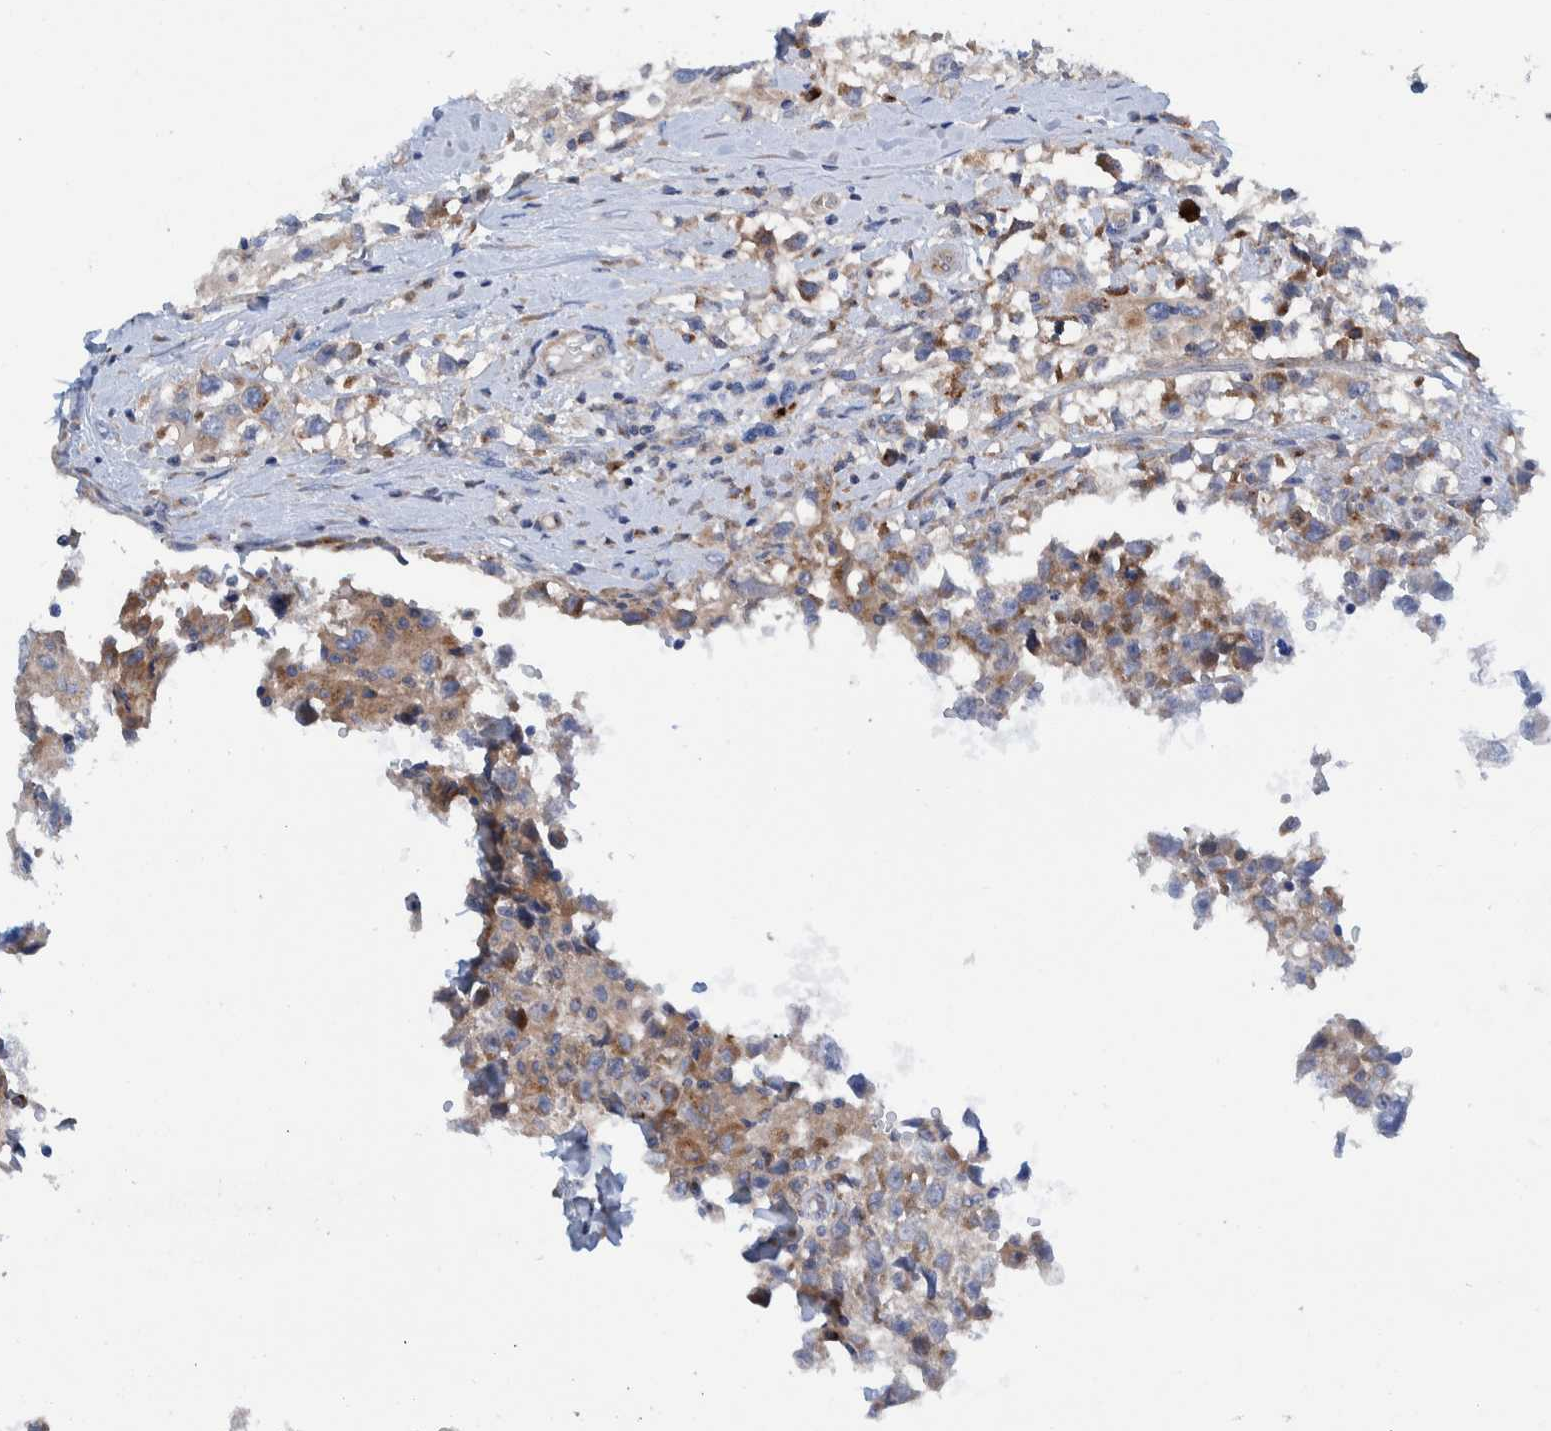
{"staining": {"intensity": "moderate", "quantity": "25%-75%", "location": "cytoplasmic/membranous"}, "tissue": "testis cancer", "cell_type": "Tumor cells", "image_type": "cancer", "snomed": [{"axis": "morphology", "description": "Seminoma, NOS"}, {"axis": "morphology", "description": "Carcinoma, Embryonal, NOS"}, {"axis": "topography", "description": "Testis"}], "caption": "A photomicrograph of testis cancer (seminoma) stained for a protein displays moderate cytoplasmic/membranous brown staining in tumor cells.", "gene": "TRIM58", "patient": {"sex": "male", "age": 51}}